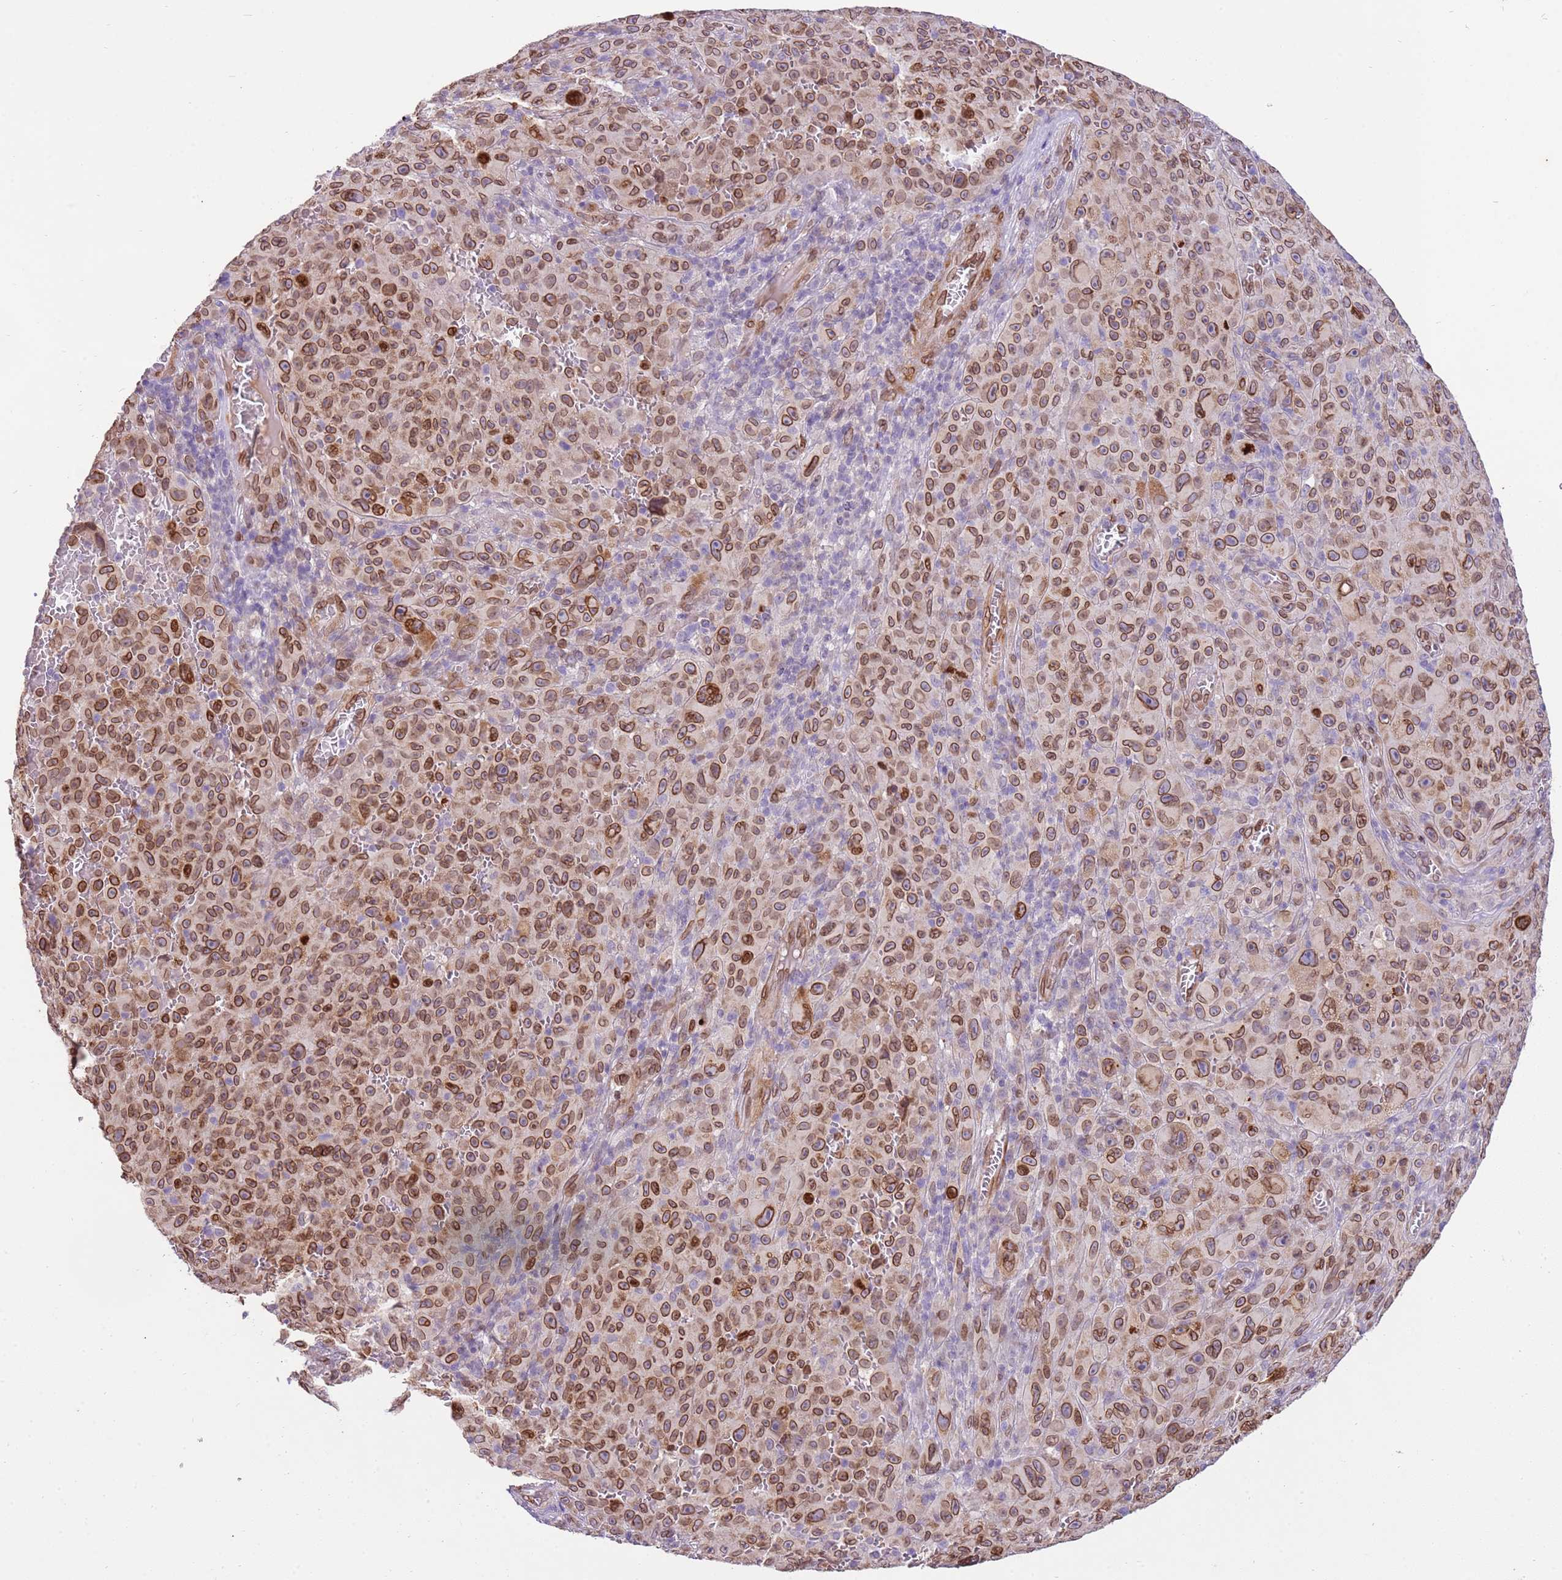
{"staining": {"intensity": "moderate", "quantity": ">75%", "location": "cytoplasmic/membranous,nuclear"}, "tissue": "melanoma", "cell_type": "Tumor cells", "image_type": "cancer", "snomed": [{"axis": "morphology", "description": "Malignant melanoma, NOS"}, {"axis": "topography", "description": "Skin"}], "caption": "Immunohistochemical staining of malignant melanoma demonstrates medium levels of moderate cytoplasmic/membranous and nuclear protein staining in approximately >75% of tumor cells.", "gene": "TMEM47", "patient": {"sex": "female", "age": 82}}